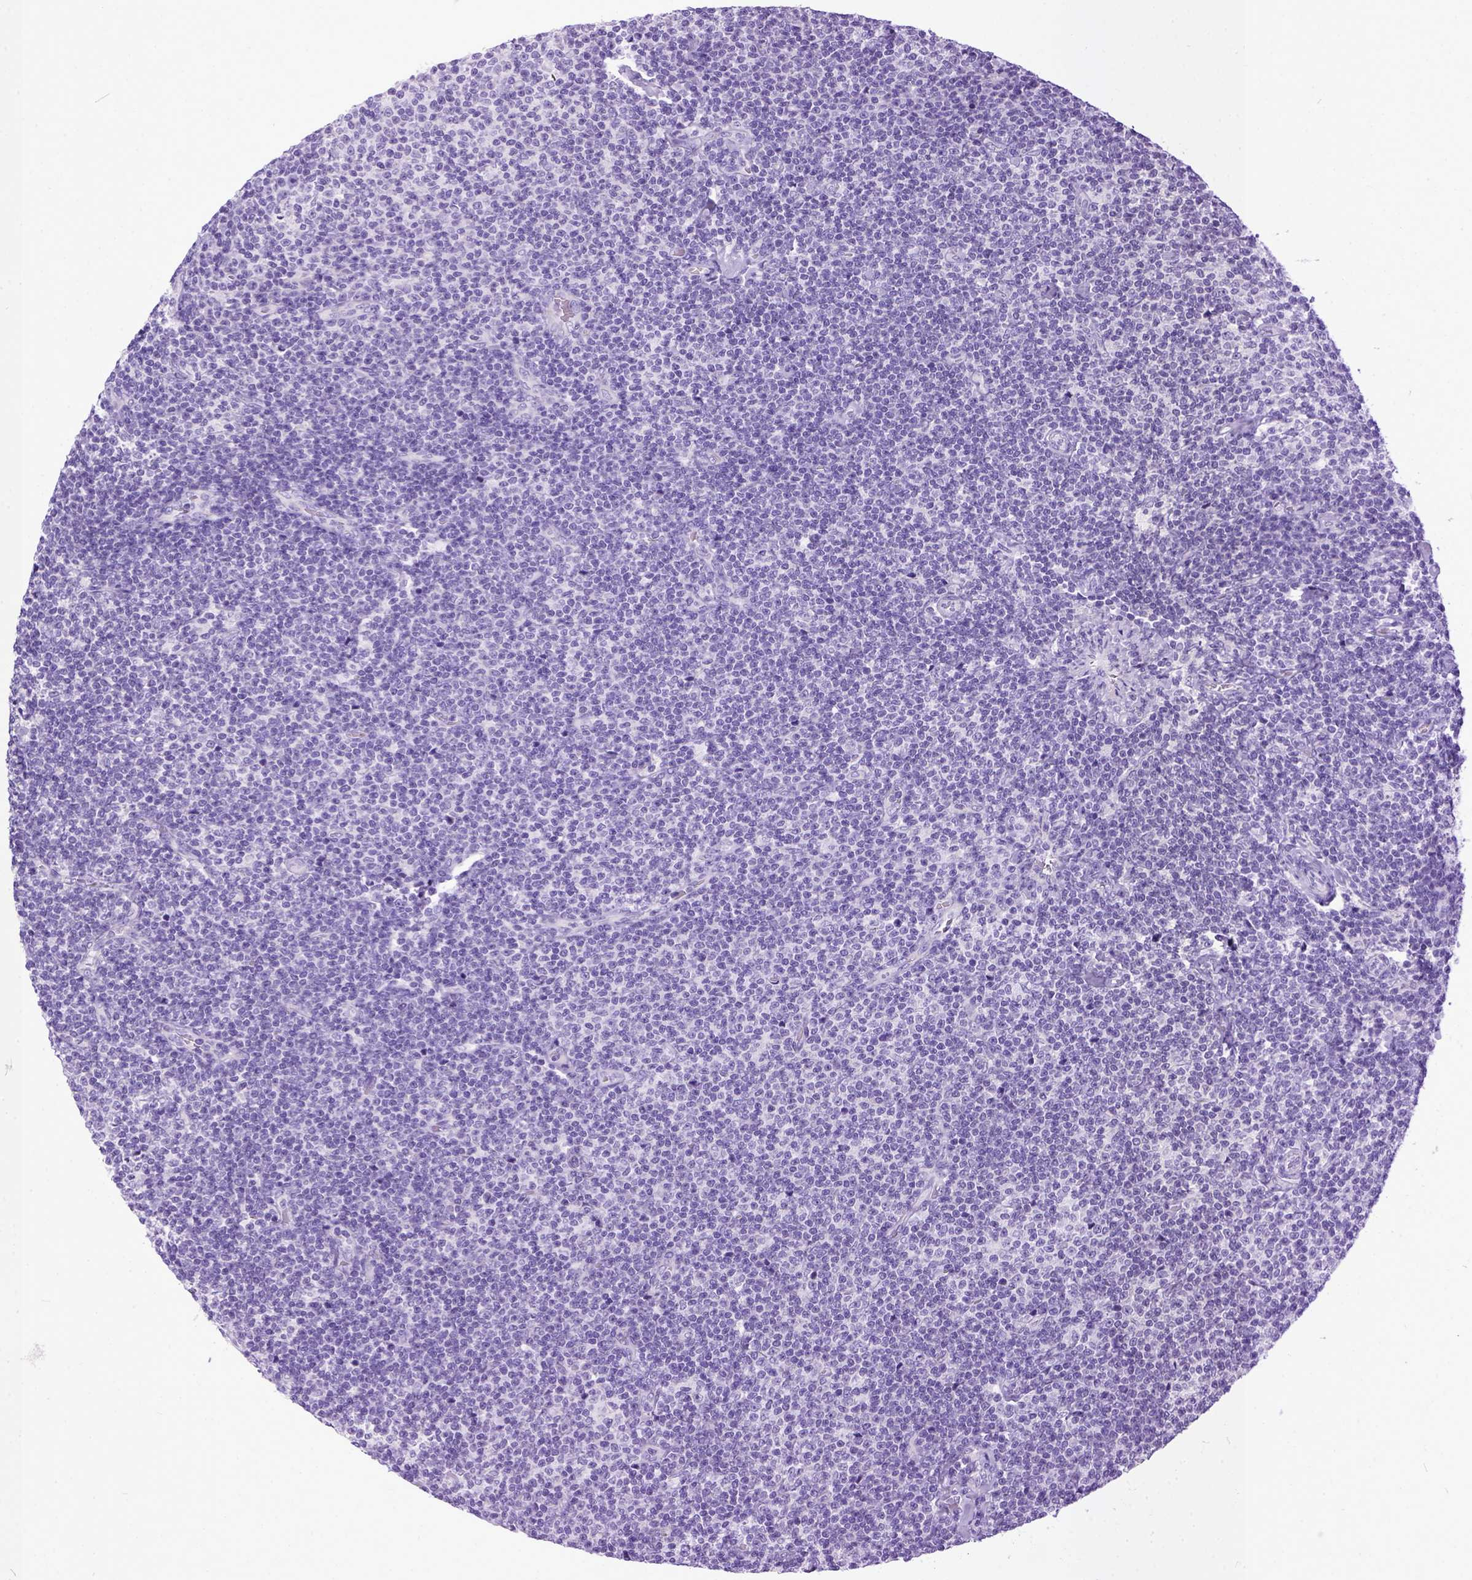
{"staining": {"intensity": "negative", "quantity": "none", "location": "none"}, "tissue": "lymphoma", "cell_type": "Tumor cells", "image_type": "cancer", "snomed": [{"axis": "morphology", "description": "Malignant lymphoma, non-Hodgkin's type, Low grade"}, {"axis": "topography", "description": "Lymph node"}], "caption": "Immunohistochemistry of human low-grade malignant lymphoma, non-Hodgkin's type reveals no positivity in tumor cells. (DAB IHC, high magnification).", "gene": "PPL", "patient": {"sex": "male", "age": 81}}